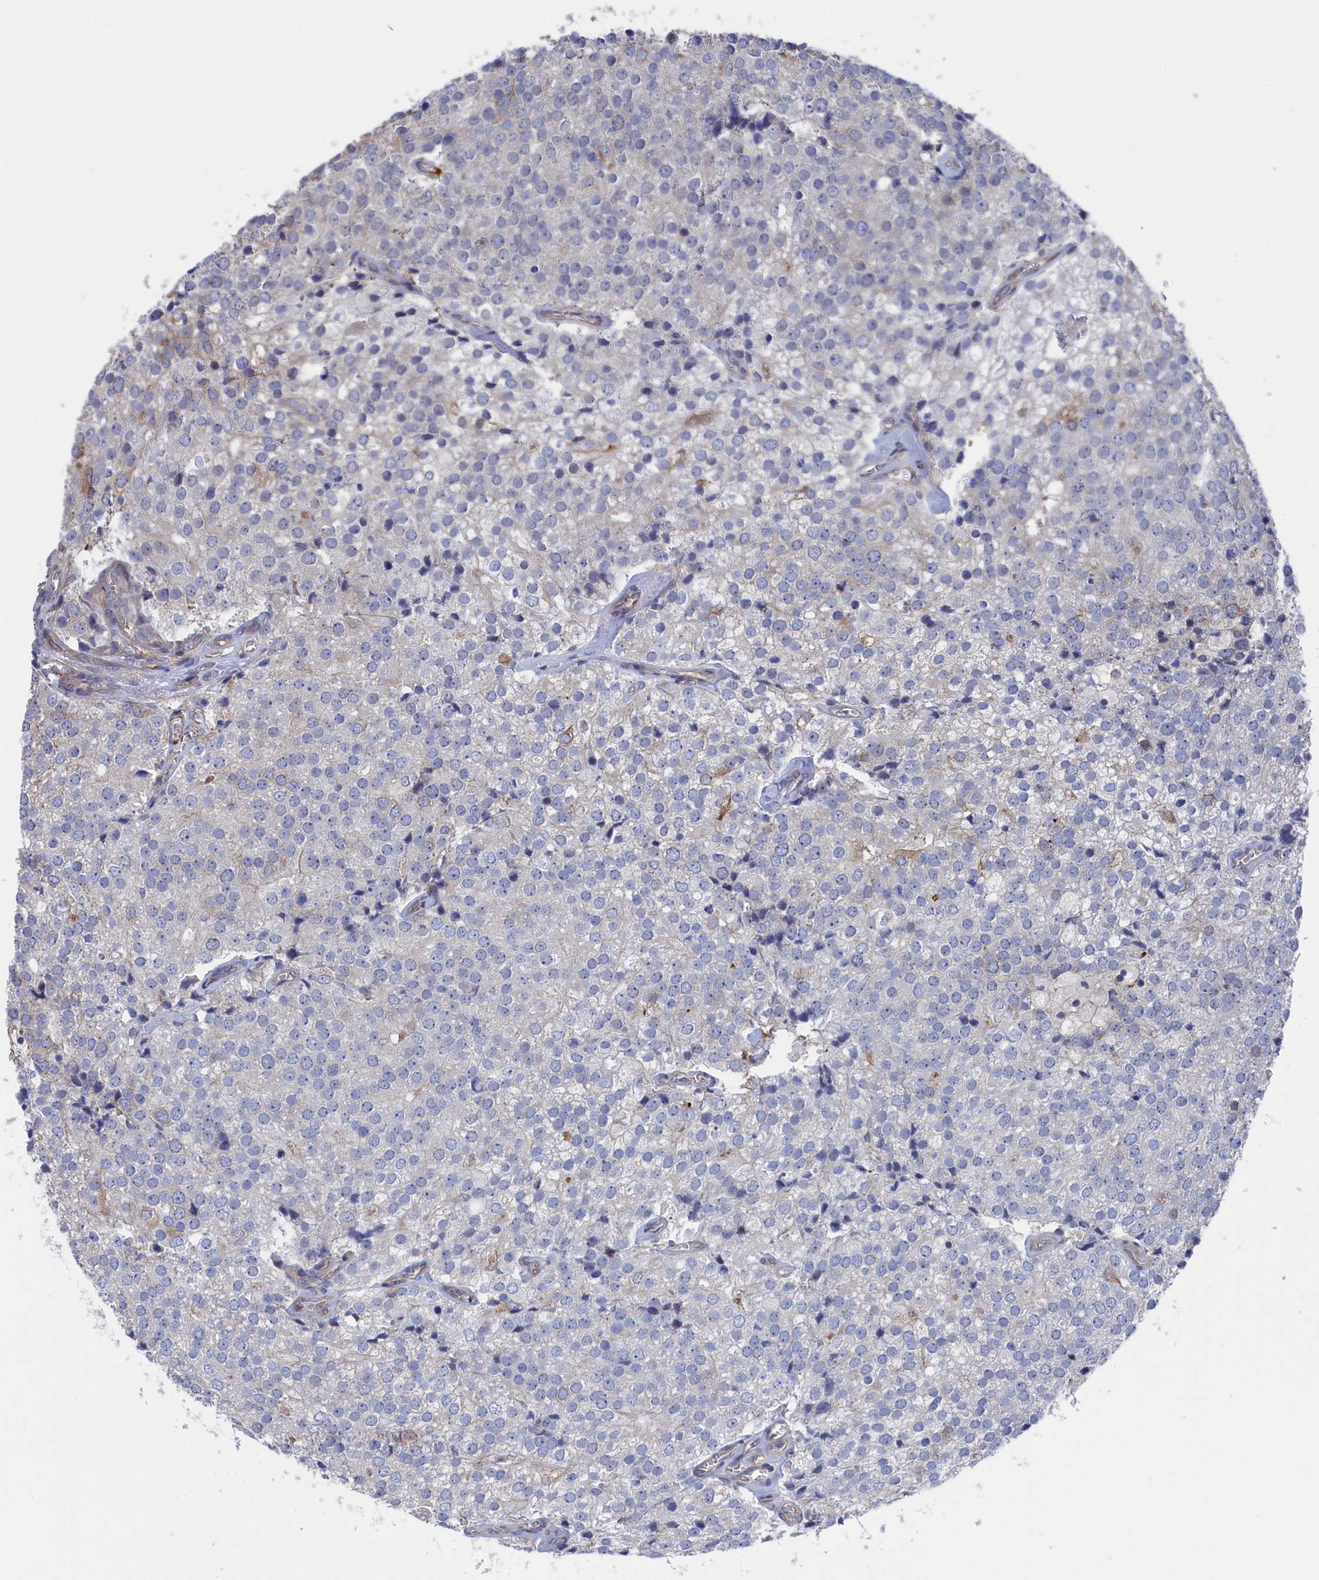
{"staining": {"intensity": "weak", "quantity": "<25%", "location": "cytoplasmic/membranous"}, "tissue": "prostate cancer", "cell_type": "Tumor cells", "image_type": "cancer", "snomed": [{"axis": "morphology", "description": "Adenocarcinoma, High grade"}, {"axis": "topography", "description": "Prostate"}], "caption": "Tumor cells are negative for protein expression in human prostate high-grade adenocarcinoma.", "gene": "NUTF2", "patient": {"sex": "male", "age": 49}}